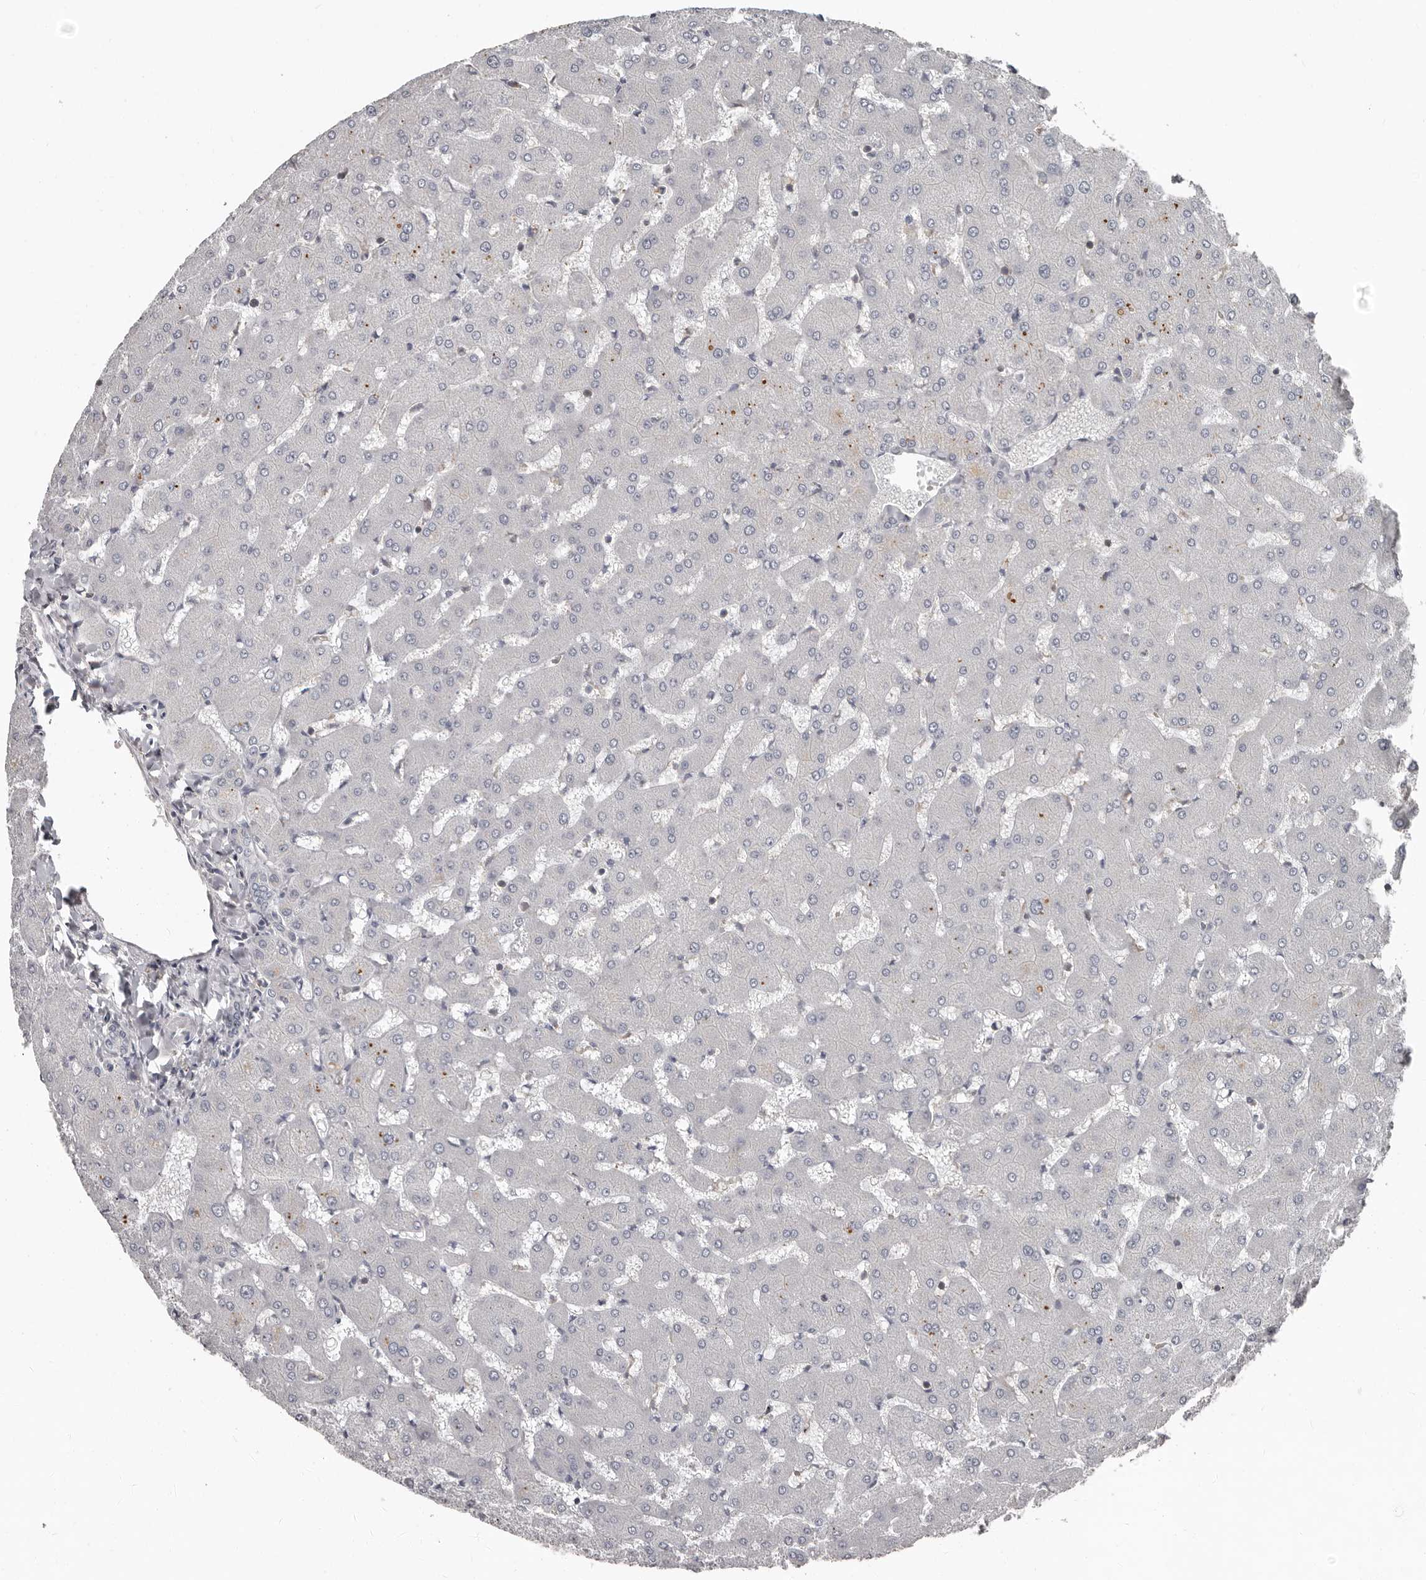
{"staining": {"intensity": "negative", "quantity": "none", "location": "none"}, "tissue": "liver", "cell_type": "Cholangiocytes", "image_type": "normal", "snomed": [{"axis": "morphology", "description": "Normal tissue, NOS"}, {"axis": "topography", "description": "Liver"}], "caption": "High power microscopy histopathology image of an immunohistochemistry image of benign liver, revealing no significant positivity in cholangiocytes.", "gene": "CA6", "patient": {"sex": "female", "age": 63}}